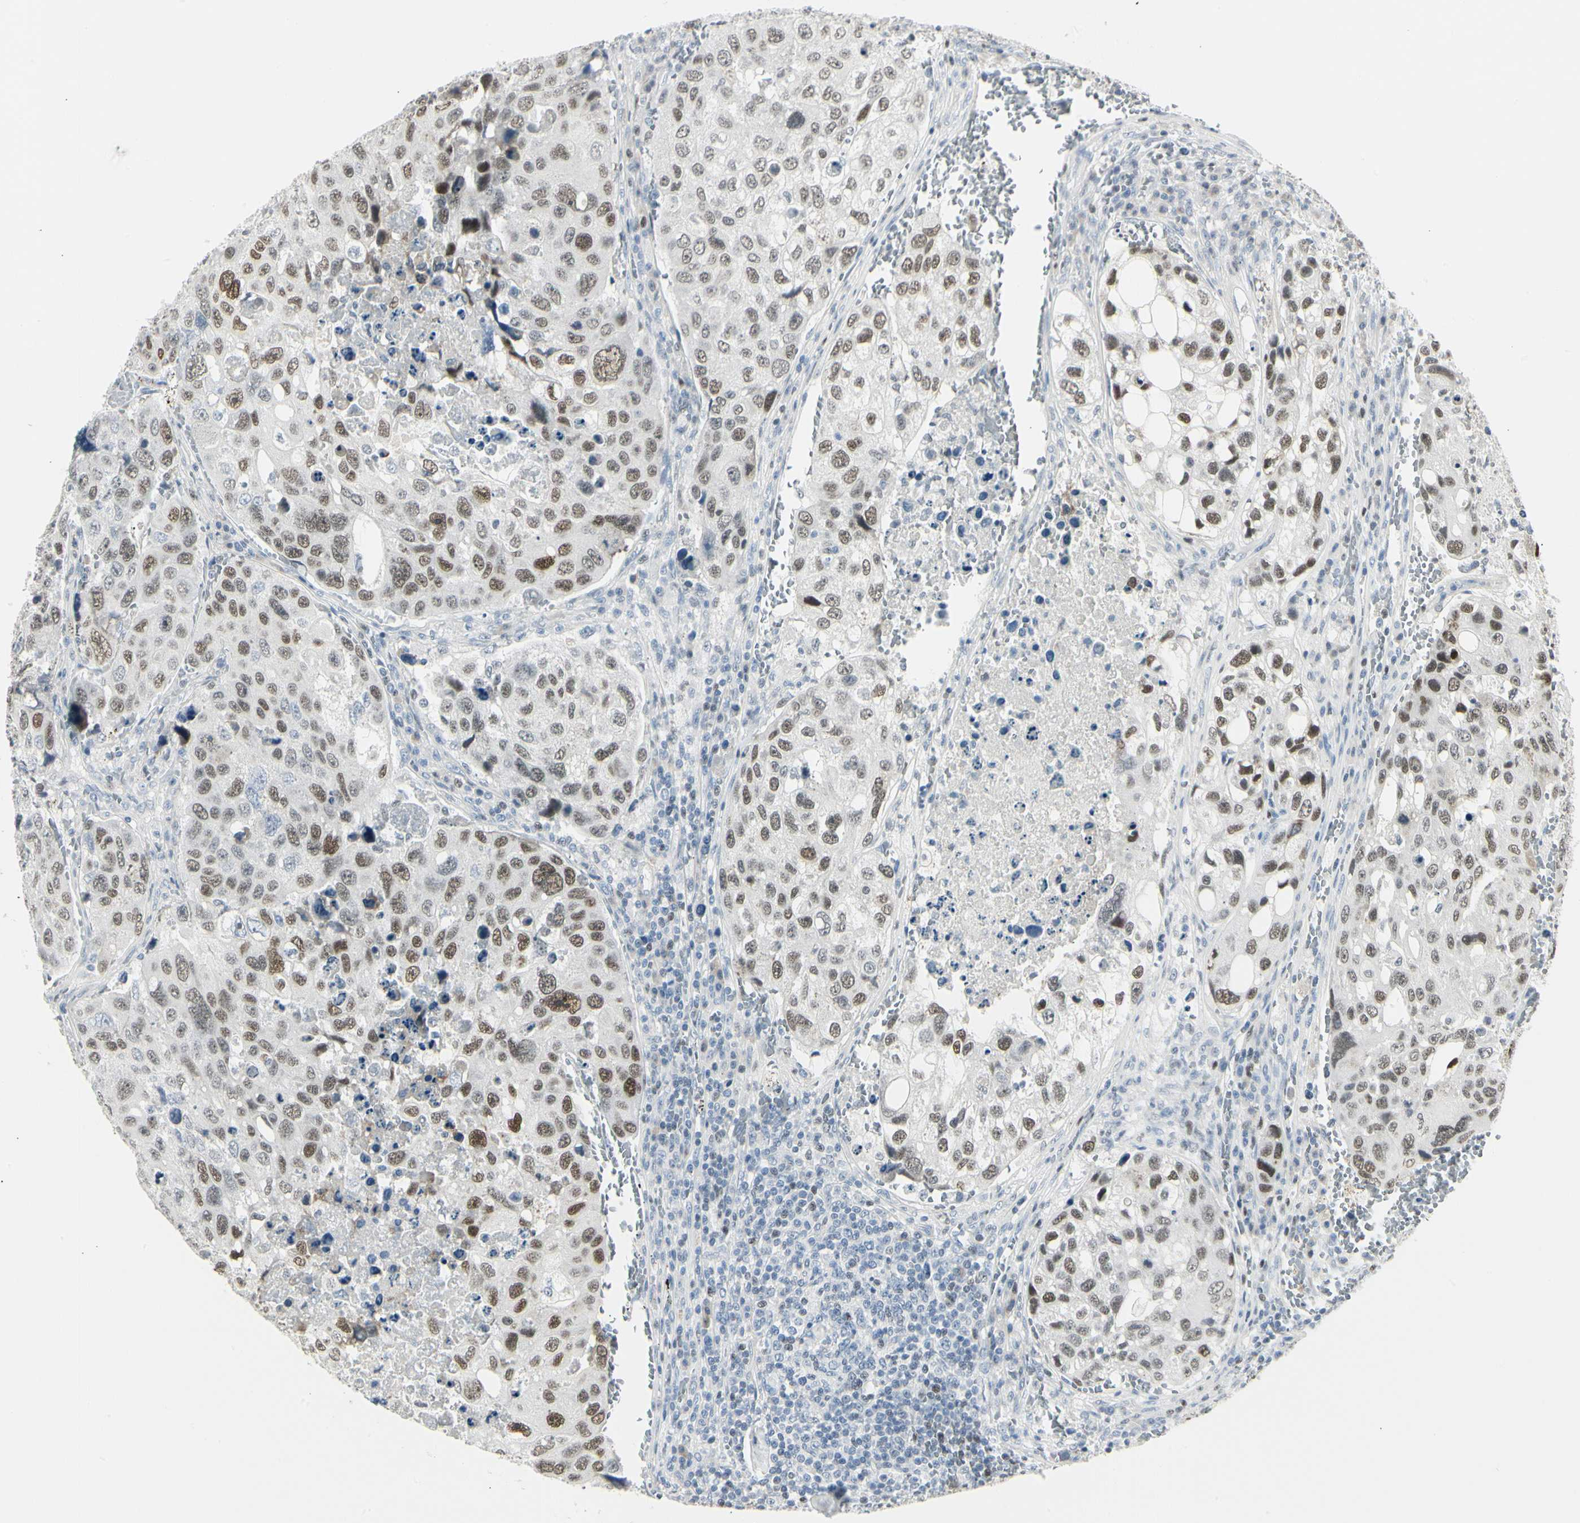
{"staining": {"intensity": "moderate", "quantity": ">75%", "location": "nuclear"}, "tissue": "urothelial cancer", "cell_type": "Tumor cells", "image_type": "cancer", "snomed": [{"axis": "morphology", "description": "Urothelial carcinoma, High grade"}, {"axis": "topography", "description": "Lymph node"}, {"axis": "topography", "description": "Urinary bladder"}], "caption": "Moderate nuclear positivity is present in approximately >75% of tumor cells in urothelial cancer. Using DAB (brown) and hematoxylin (blue) stains, captured at high magnification using brightfield microscopy.", "gene": "ZBTB7B", "patient": {"sex": "male", "age": 51}}